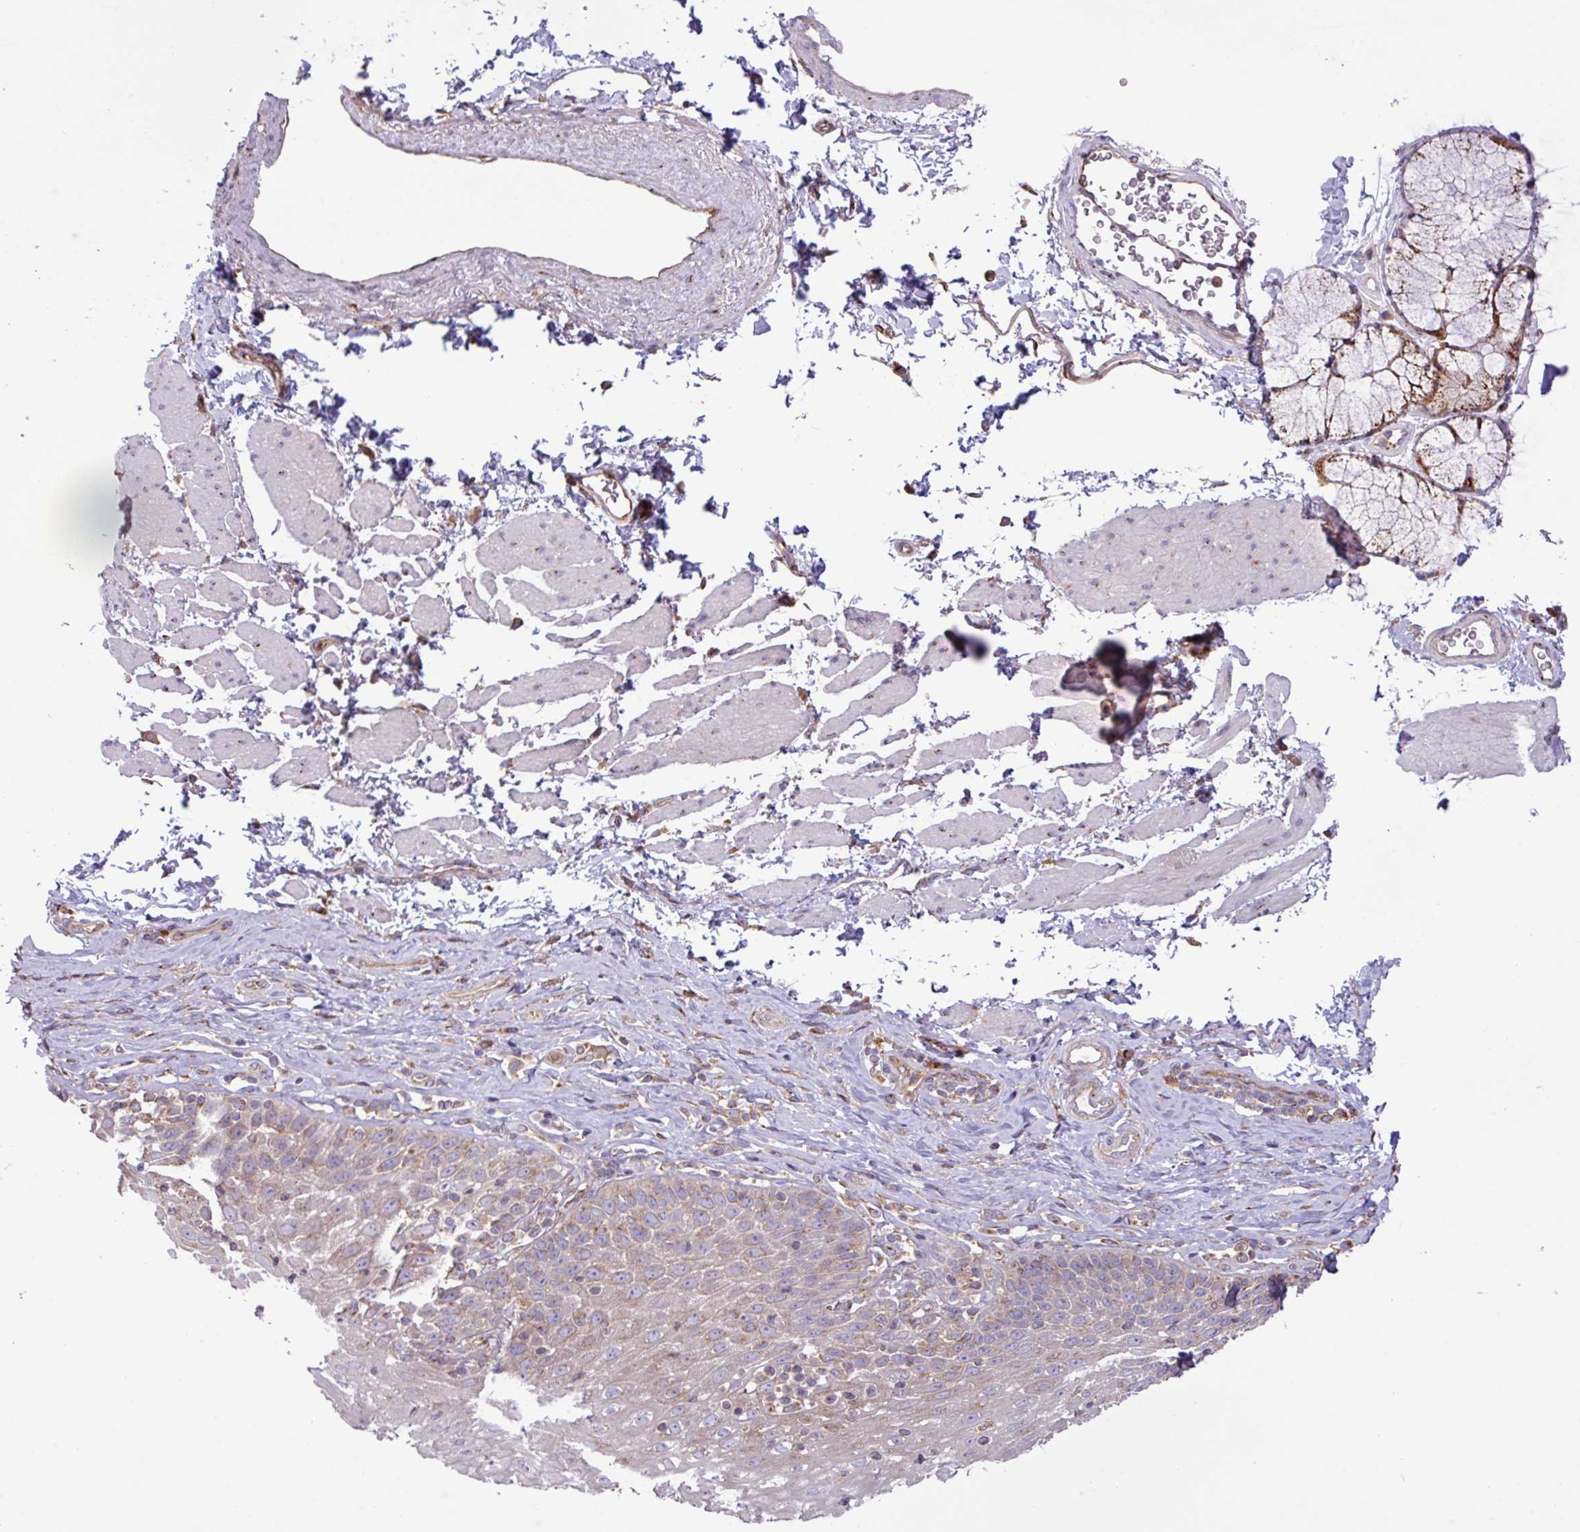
{"staining": {"intensity": "weak", "quantity": "25%-75%", "location": "cytoplasmic/membranous"}, "tissue": "esophagus", "cell_type": "Squamous epithelial cells", "image_type": "normal", "snomed": [{"axis": "morphology", "description": "Normal tissue, NOS"}, {"axis": "topography", "description": "Esophagus"}], "caption": "Squamous epithelial cells display low levels of weak cytoplasmic/membranous expression in about 25%-75% of cells in unremarkable human esophagus. Immunohistochemistry stains the protein in brown and the nuclei are stained blue.", "gene": "RAB19", "patient": {"sex": "female", "age": 61}}